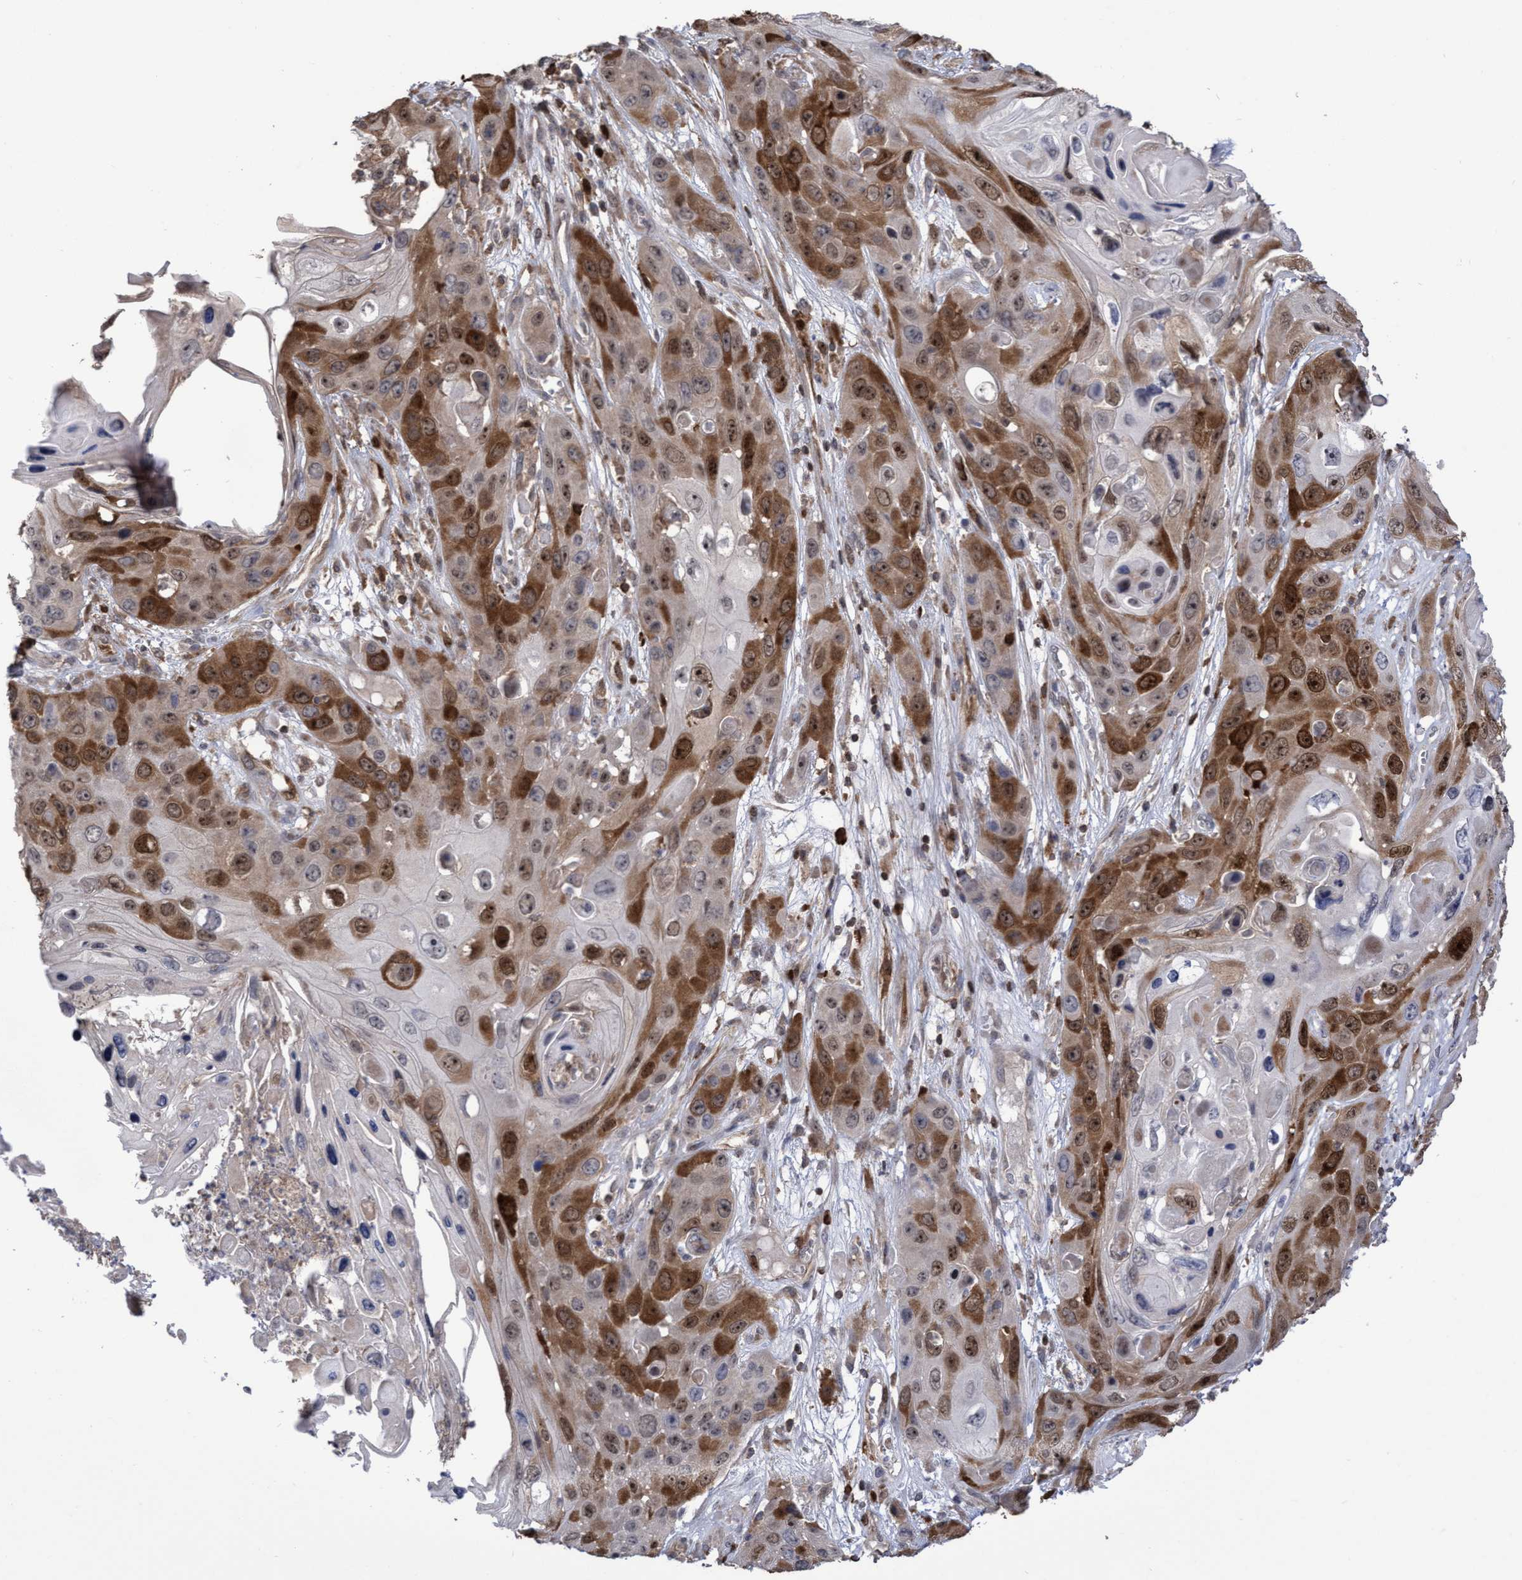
{"staining": {"intensity": "strong", "quantity": ">75%", "location": "cytoplasmic/membranous,nuclear"}, "tissue": "skin cancer", "cell_type": "Tumor cells", "image_type": "cancer", "snomed": [{"axis": "morphology", "description": "Squamous cell carcinoma, NOS"}, {"axis": "topography", "description": "Skin"}], "caption": "Tumor cells show high levels of strong cytoplasmic/membranous and nuclear staining in about >75% of cells in human skin cancer (squamous cell carcinoma). (brown staining indicates protein expression, while blue staining denotes nuclei).", "gene": "SLBP", "patient": {"sex": "male", "age": 55}}